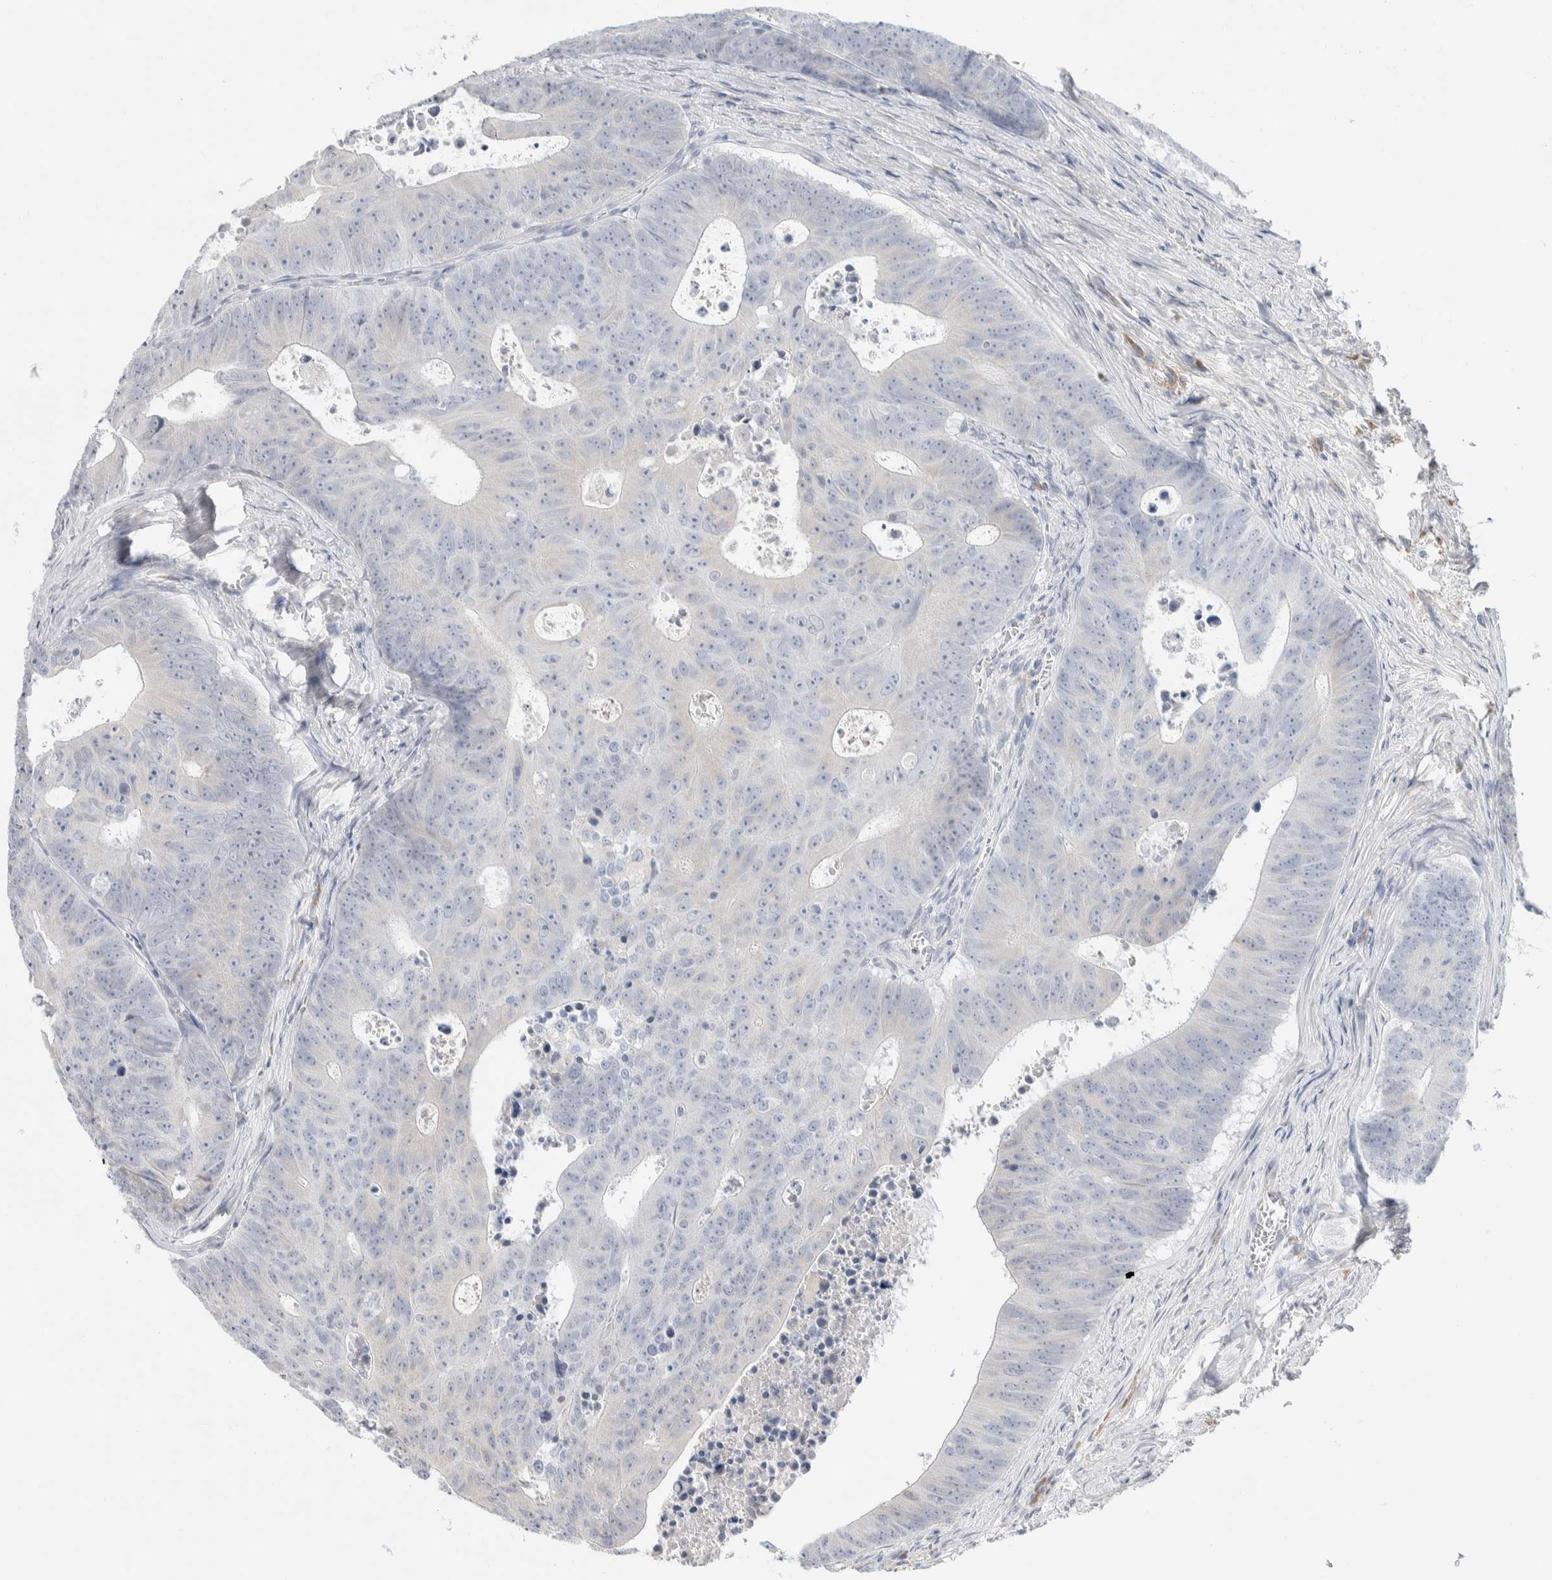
{"staining": {"intensity": "negative", "quantity": "none", "location": "none"}, "tissue": "colorectal cancer", "cell_type": "Tumor cells", "image_type": "cancer", "snomed": [{"axis": "morphology", "description": "Adenocarcinoma, NOS"}, {"axis": "topography", "description": "Colon"}], "caption": "Immunohistochemistry (IHC) of human colorectal cancer (adenocarcinoma) exhibits no expression in tumor cells.", "gene": "RUSF1", "patient": {"sex": "male", "age": 87}}